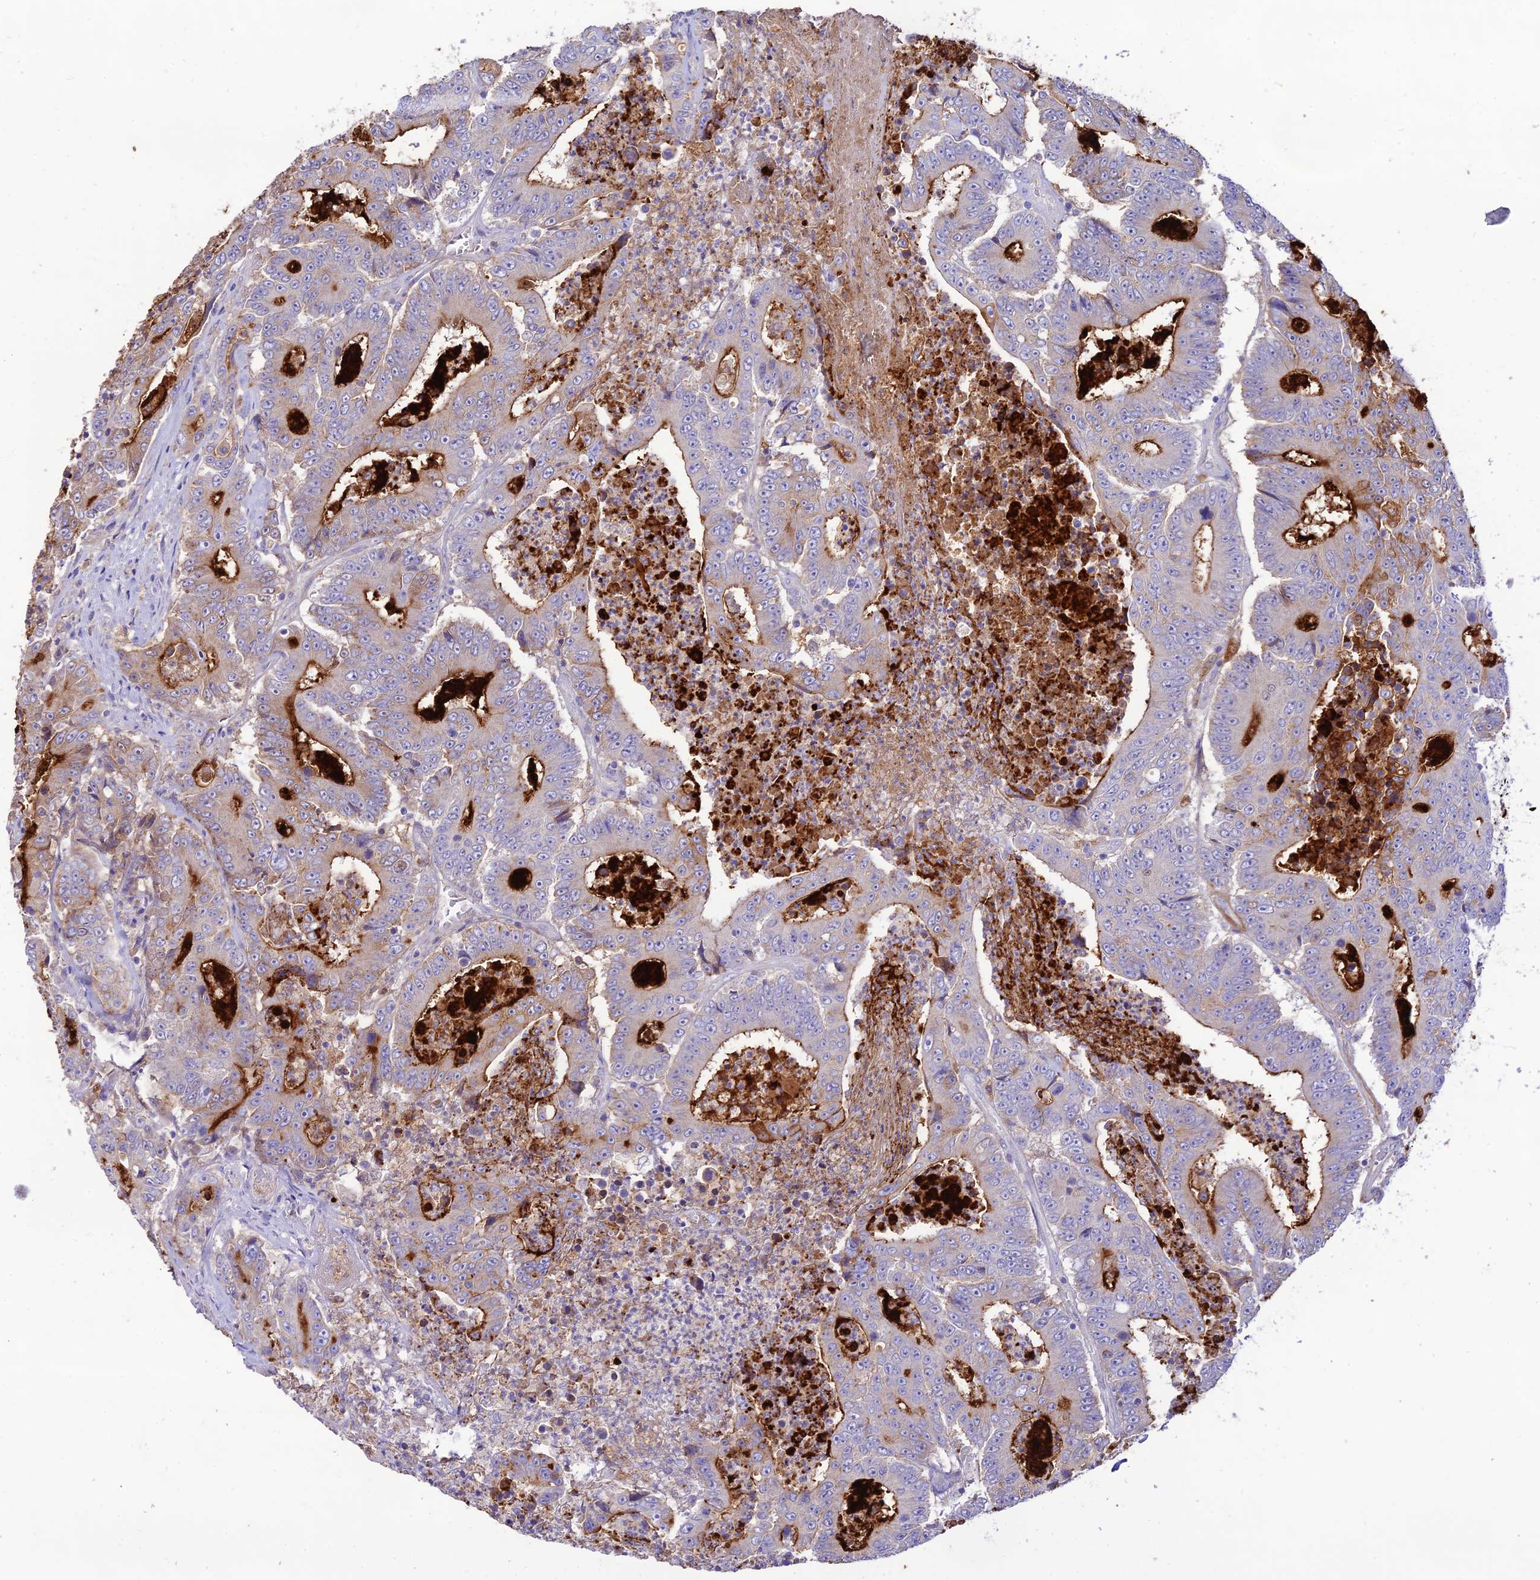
{"staining": {"intensity": "moderate", "quantity": "<25%", "location": "cytoplasmic/membranous"}, "tissue": "colorectal cancer", "cell_type": "Tumor cells", "image_type": "cancer", "snomed": [{"axis": "morphology", "description": "Adenocarcinoma, NOS"}, {"axis": "topography", "description": "Colon"}], "caption": "Immunohistochemical staining of adenocarcinoma (colorectal) demonstrates low levels of moderate cytoplasmic/membranous expression in approximately <25% of tumor cells.", "gene": "NLRP9", "patient": {"sex": "male", "age": 83}}